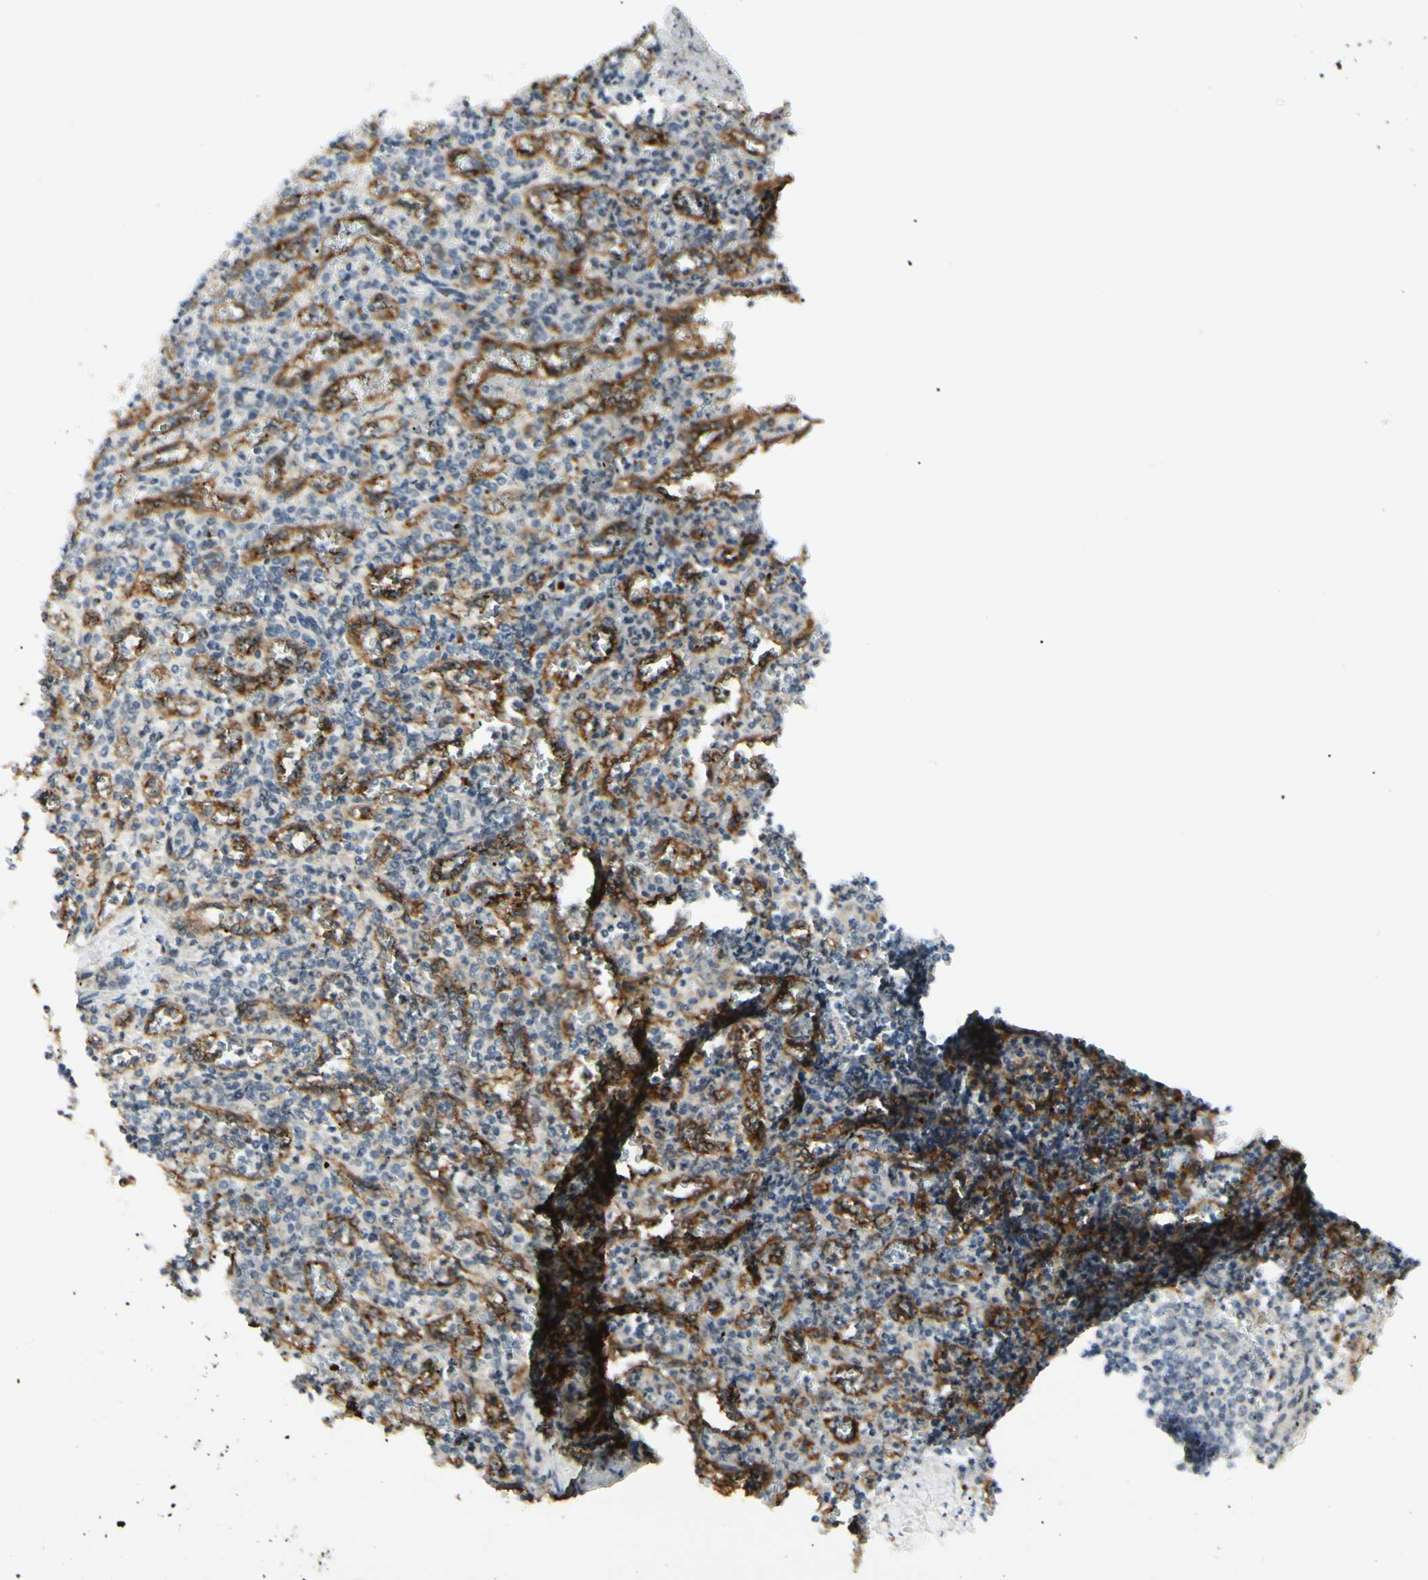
{"staining": {"intensity": "negative", "quantity": "none", "location": "none"}, "tissue": "spleen", "cell_type": "Cells in red pulp", "image_type": "normal", "snomed": [{"axis": "morphology", "description": "Normal tissue, NOS"}, {"axis": "topography", "description": "Spleen"}], "caption": "IHC of unremarkable spleen shows no expression in cells in red pulp.", "gene": "FNDC3B", "patient": {"sex": "female", "age": 74}}